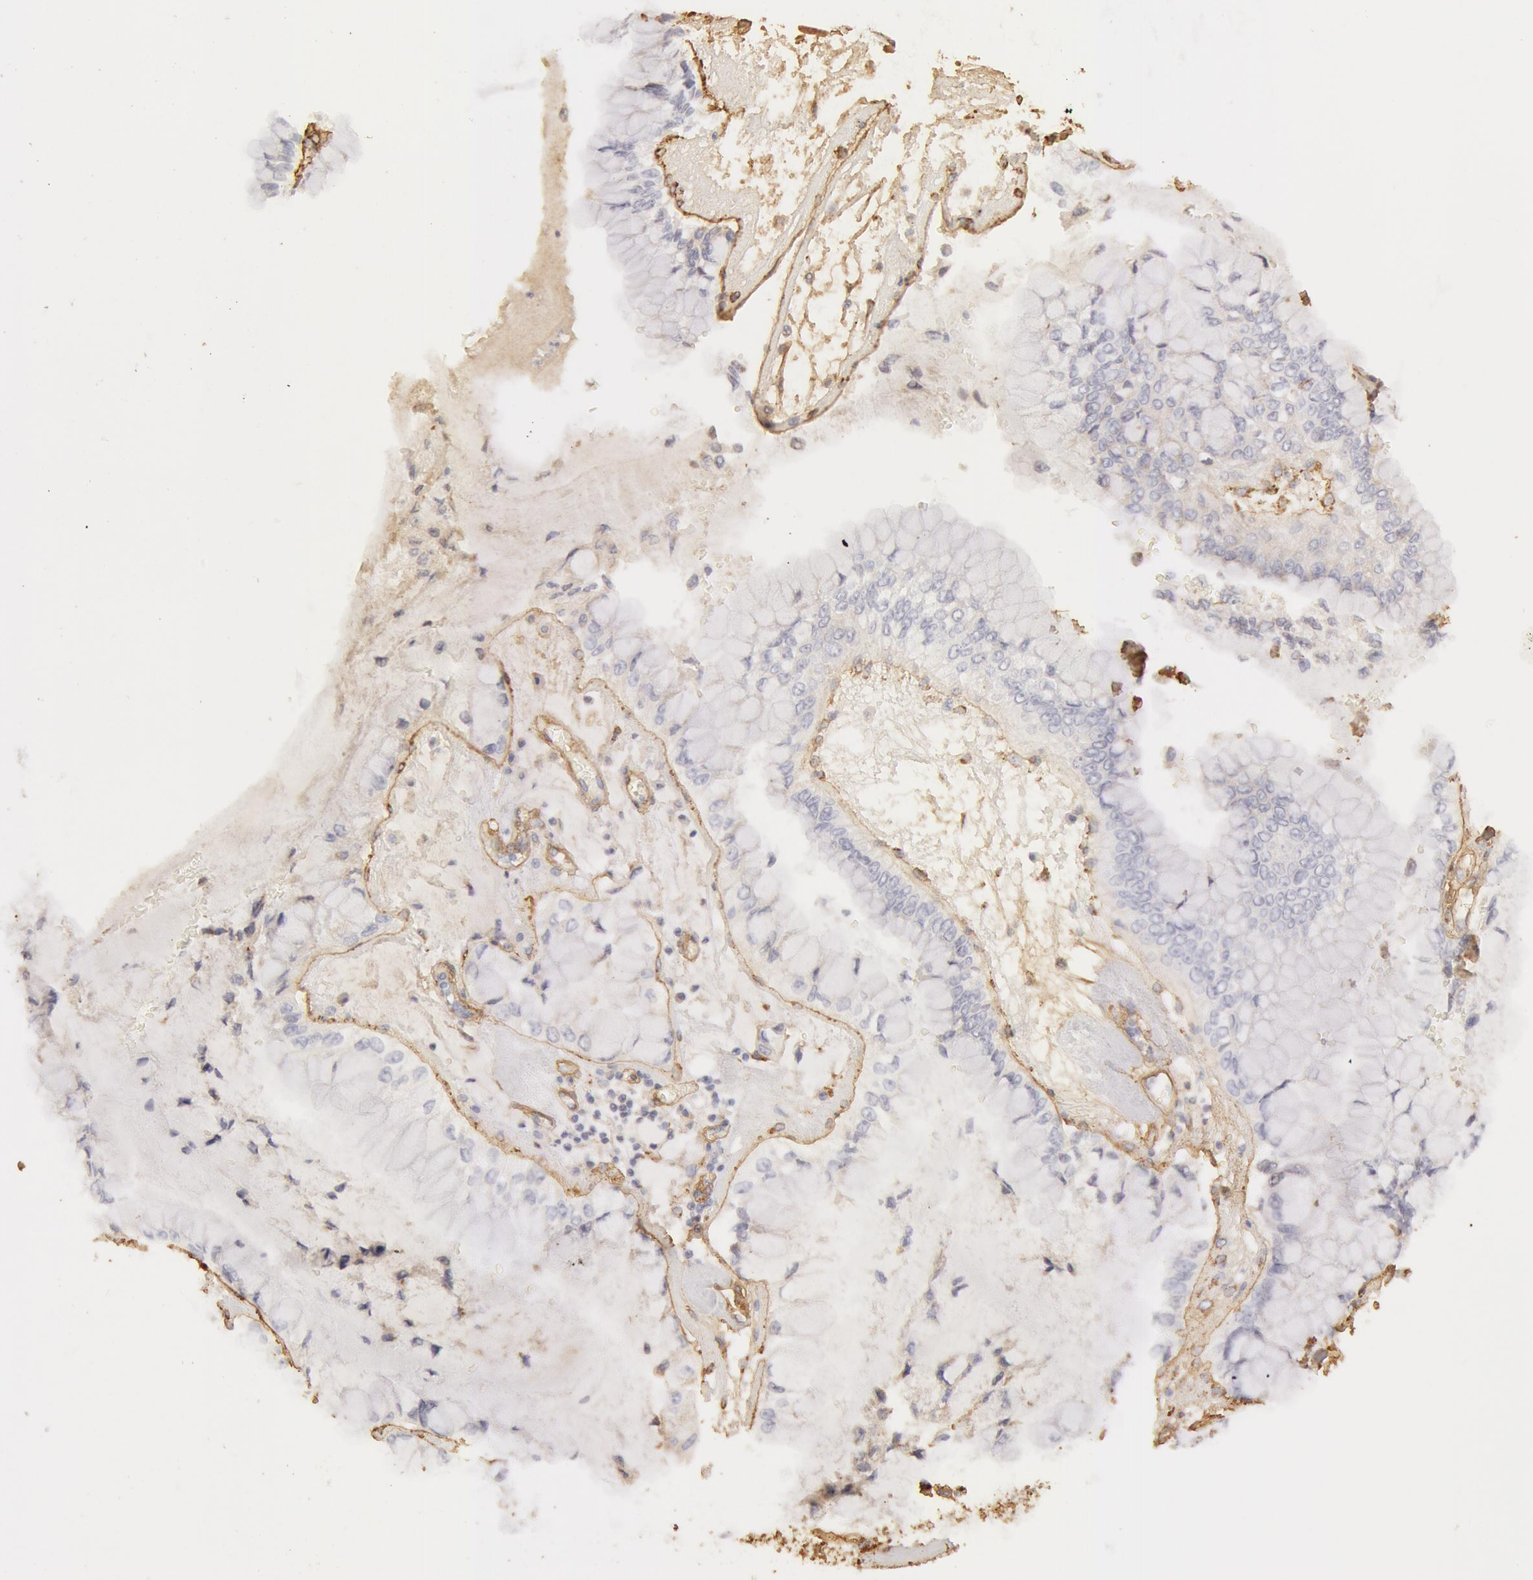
{"staining": {"intensity": "moderate", "quantity": "25%-75%", "location": "cytoplasmic/membranous"}, "tissue": "liver cancer", "cell_type": "Tumor cells", "image_type": "cancer", "snomed": [{"axis": "morphology", "description": "Cholangiocarcinoma"}, {"axis": "topography", "description": "Liver"}], "caption": "Brown immunohistochemical staining in liver cancer exhibits moderate cytoplasmic/membranous positivity in approximately 25%-75% of tumor cells. Immunohistochemistry (ihc) stains the protein in brown and the nuclei are stained blue.", "gene": "COL4A1", "patient": {"sex": "female", "age": 79}}